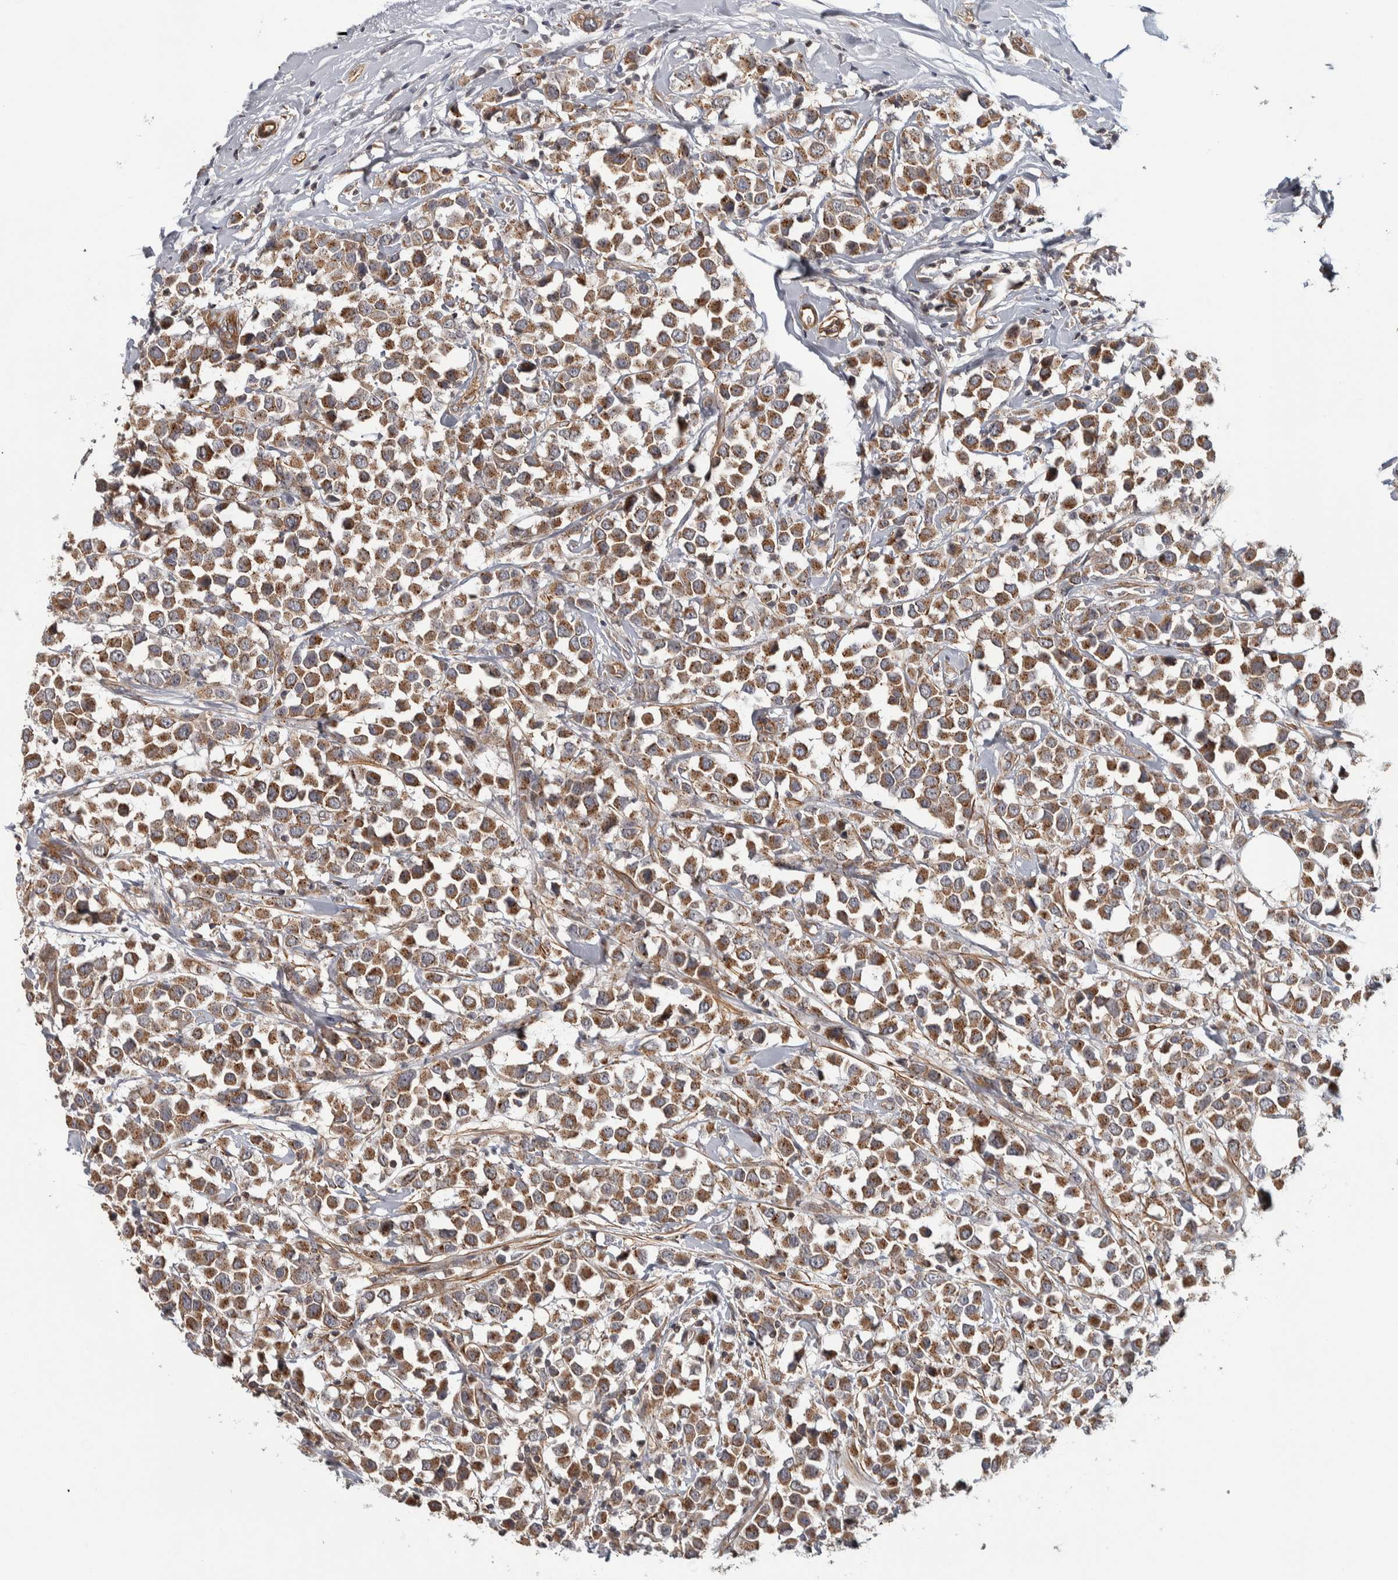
{"staining": {"intensity": "moderate", "quantity": ">75%", "location": "cytoplasmic/membranous"}, "tissue": "breast cancer", "cell_type": "Tumor cells", "image_type": "cancer", "snomed": [{"axis": "morphology", "description": "Duct carcinoma"}, {"axis": "topography", "description": "Breast"}], "caption": "Brown immunohistochemical staining in human breast cancer (invasive ductal carcinoma) demonstrates moderate cytoplasmic/membranous expression in approximately >75% of tumor cells. The protein is shown in brown color, while the nuclei are stained blue.", "gene": "CHMP4C", "patient": {"sex": "female", "age": 61}}